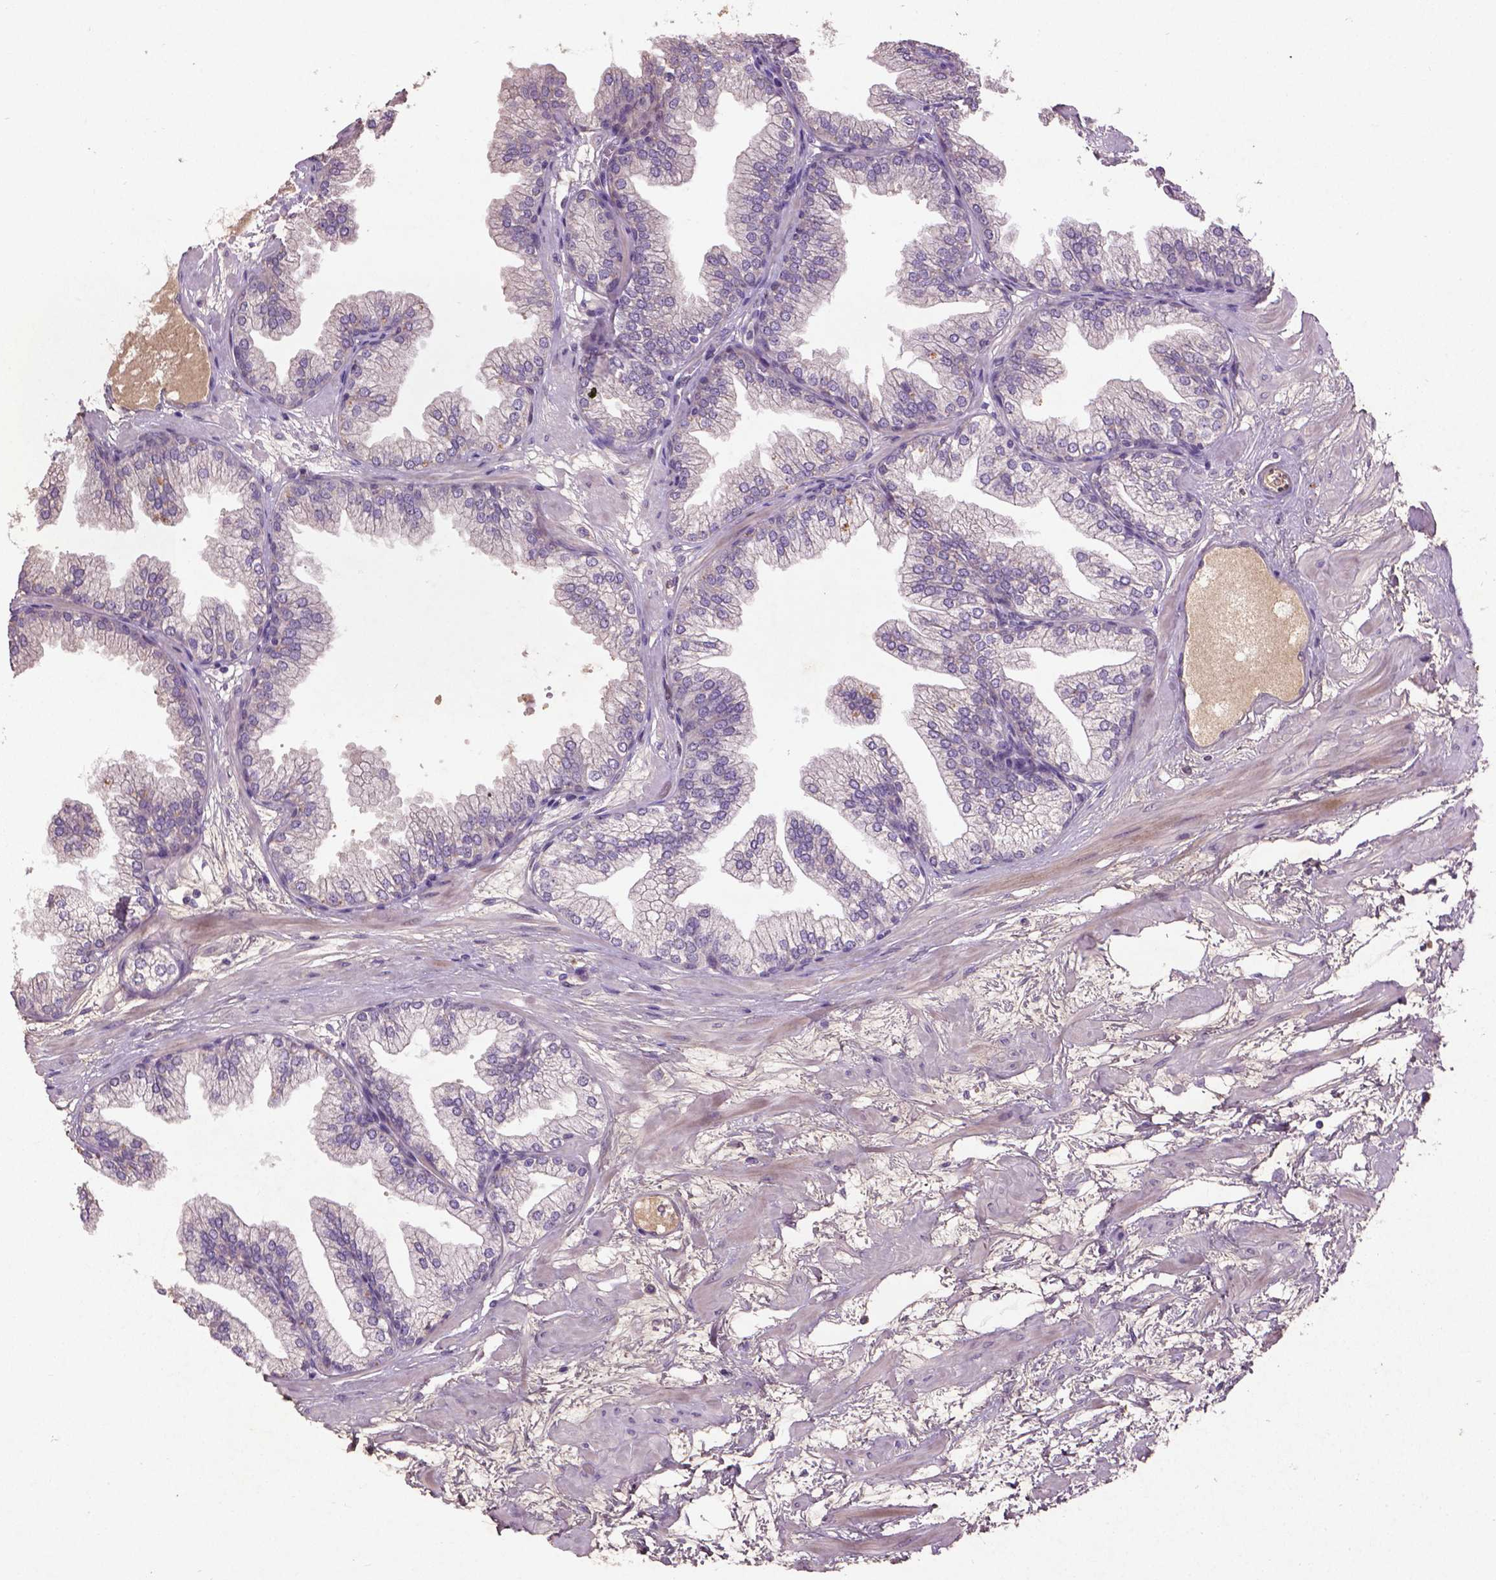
{"staining": {"intensity": "moderate", "quantity": "<25%", "location": "nuclear"}, "tissue": "prostate", "cell_type": "Glandular cells", "image_type": "normal", "snomed": [{"axis": "morphology", "description": "Normal tissue, NOS"}, {"axis": "topography", "description": "Prostate"}], "caption": "Immunohistochemistry (IHC) micrograph of unremarkable prostate: prostate stained using immunohistochemistry (IHC) reveals low levels of moderate protein expression localized specifically in the nuclear of glandular cells, appearing as a nuclear brown color.", "gene": "SOX17", "patient": {"sex": "male", "age": 37}}